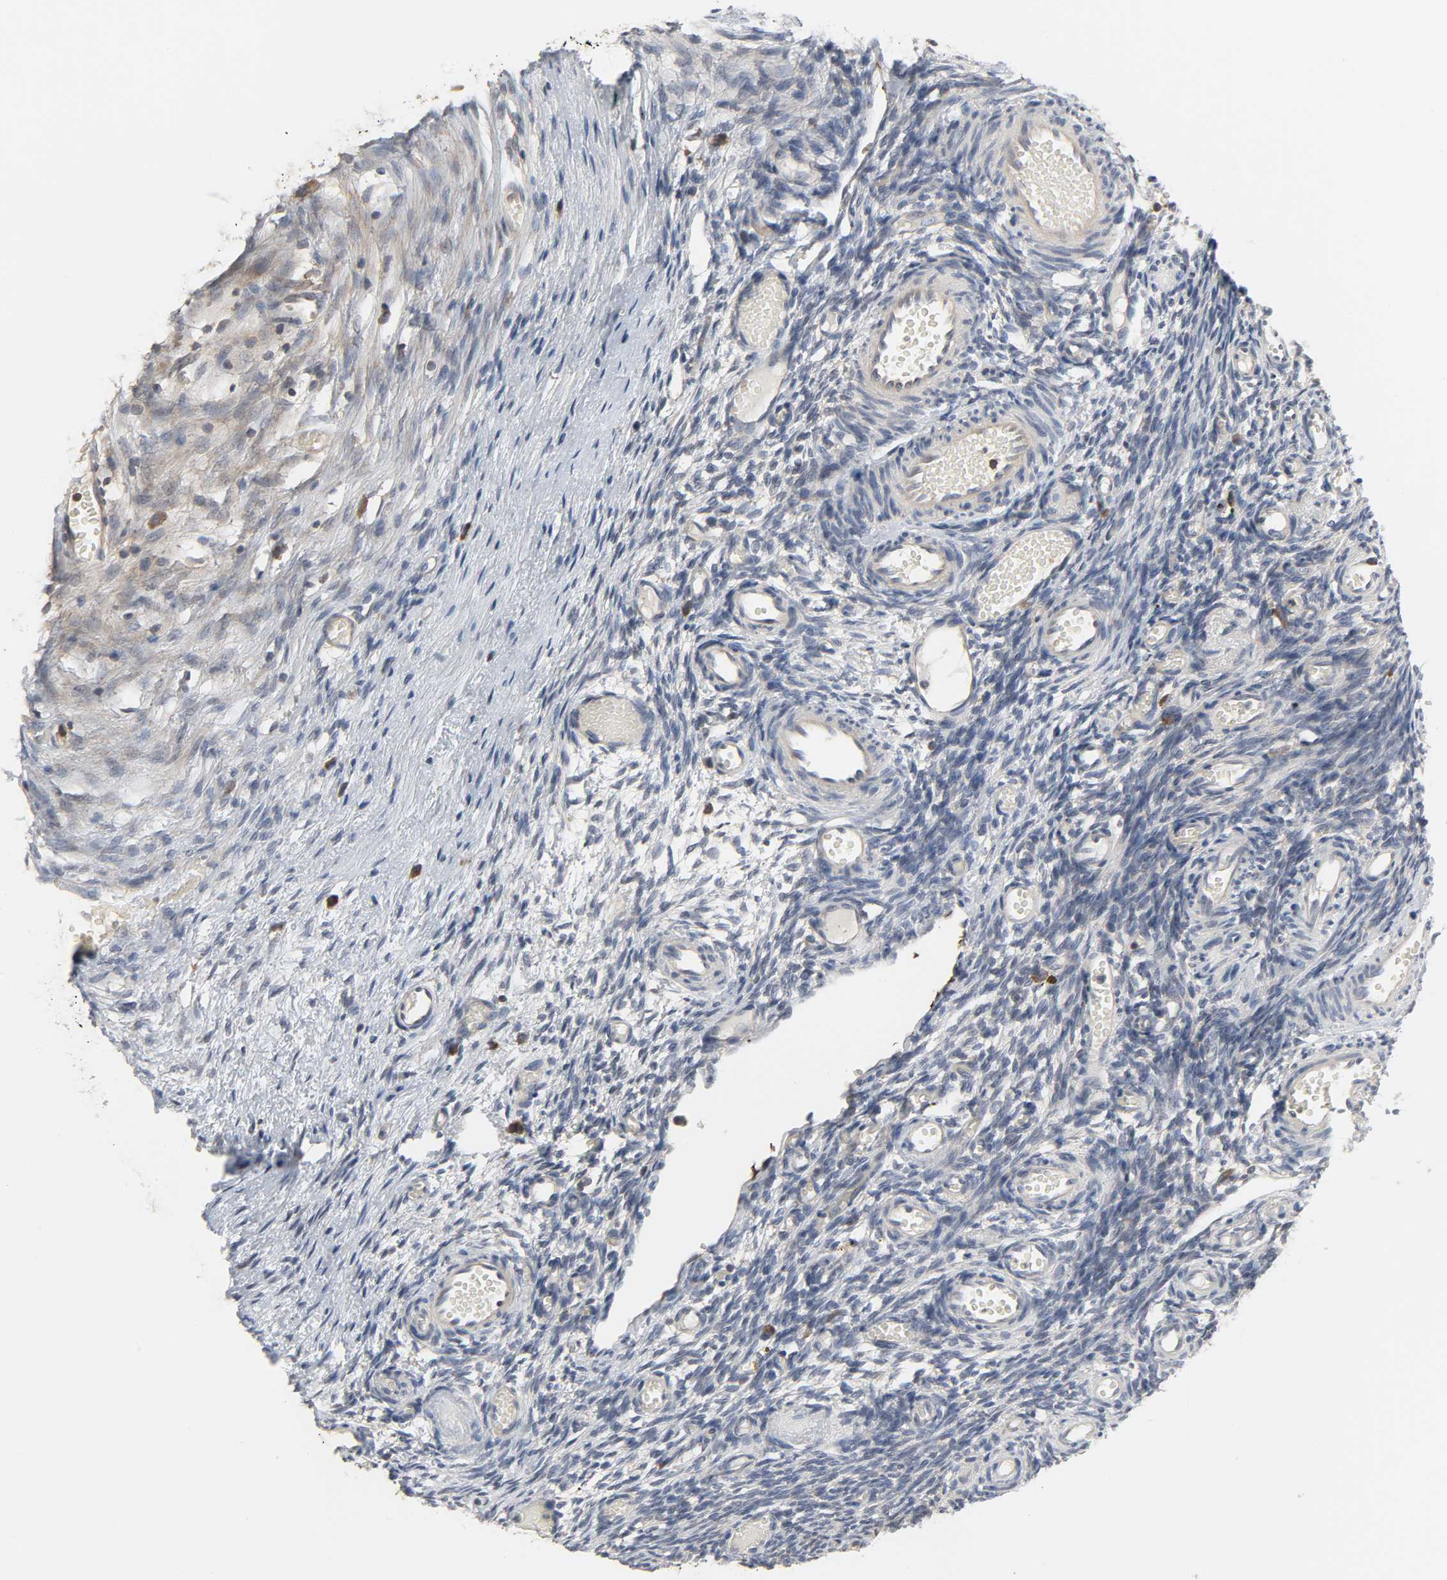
{"staining": {"intensity": "moderate", "quantity": "<25%", "location": "cytoplasmic/membranous"}, "tissue": "ovary", "cell_type": "Ovarian stroma cells", "image_type": "normal", "snomed": [{"axis": "morphology", "description": "Normal tissue, NOS"}, {"axis": "topography", "description": "Ovary"}], "caption": "Protein expression analysis of benign ovary displays moderate cytoplasmic/membranous positivity in about <25% of ovarian stroma cells.", "gene": "PLEKHA2", "patient": {"sex": "female", "age": 35}}